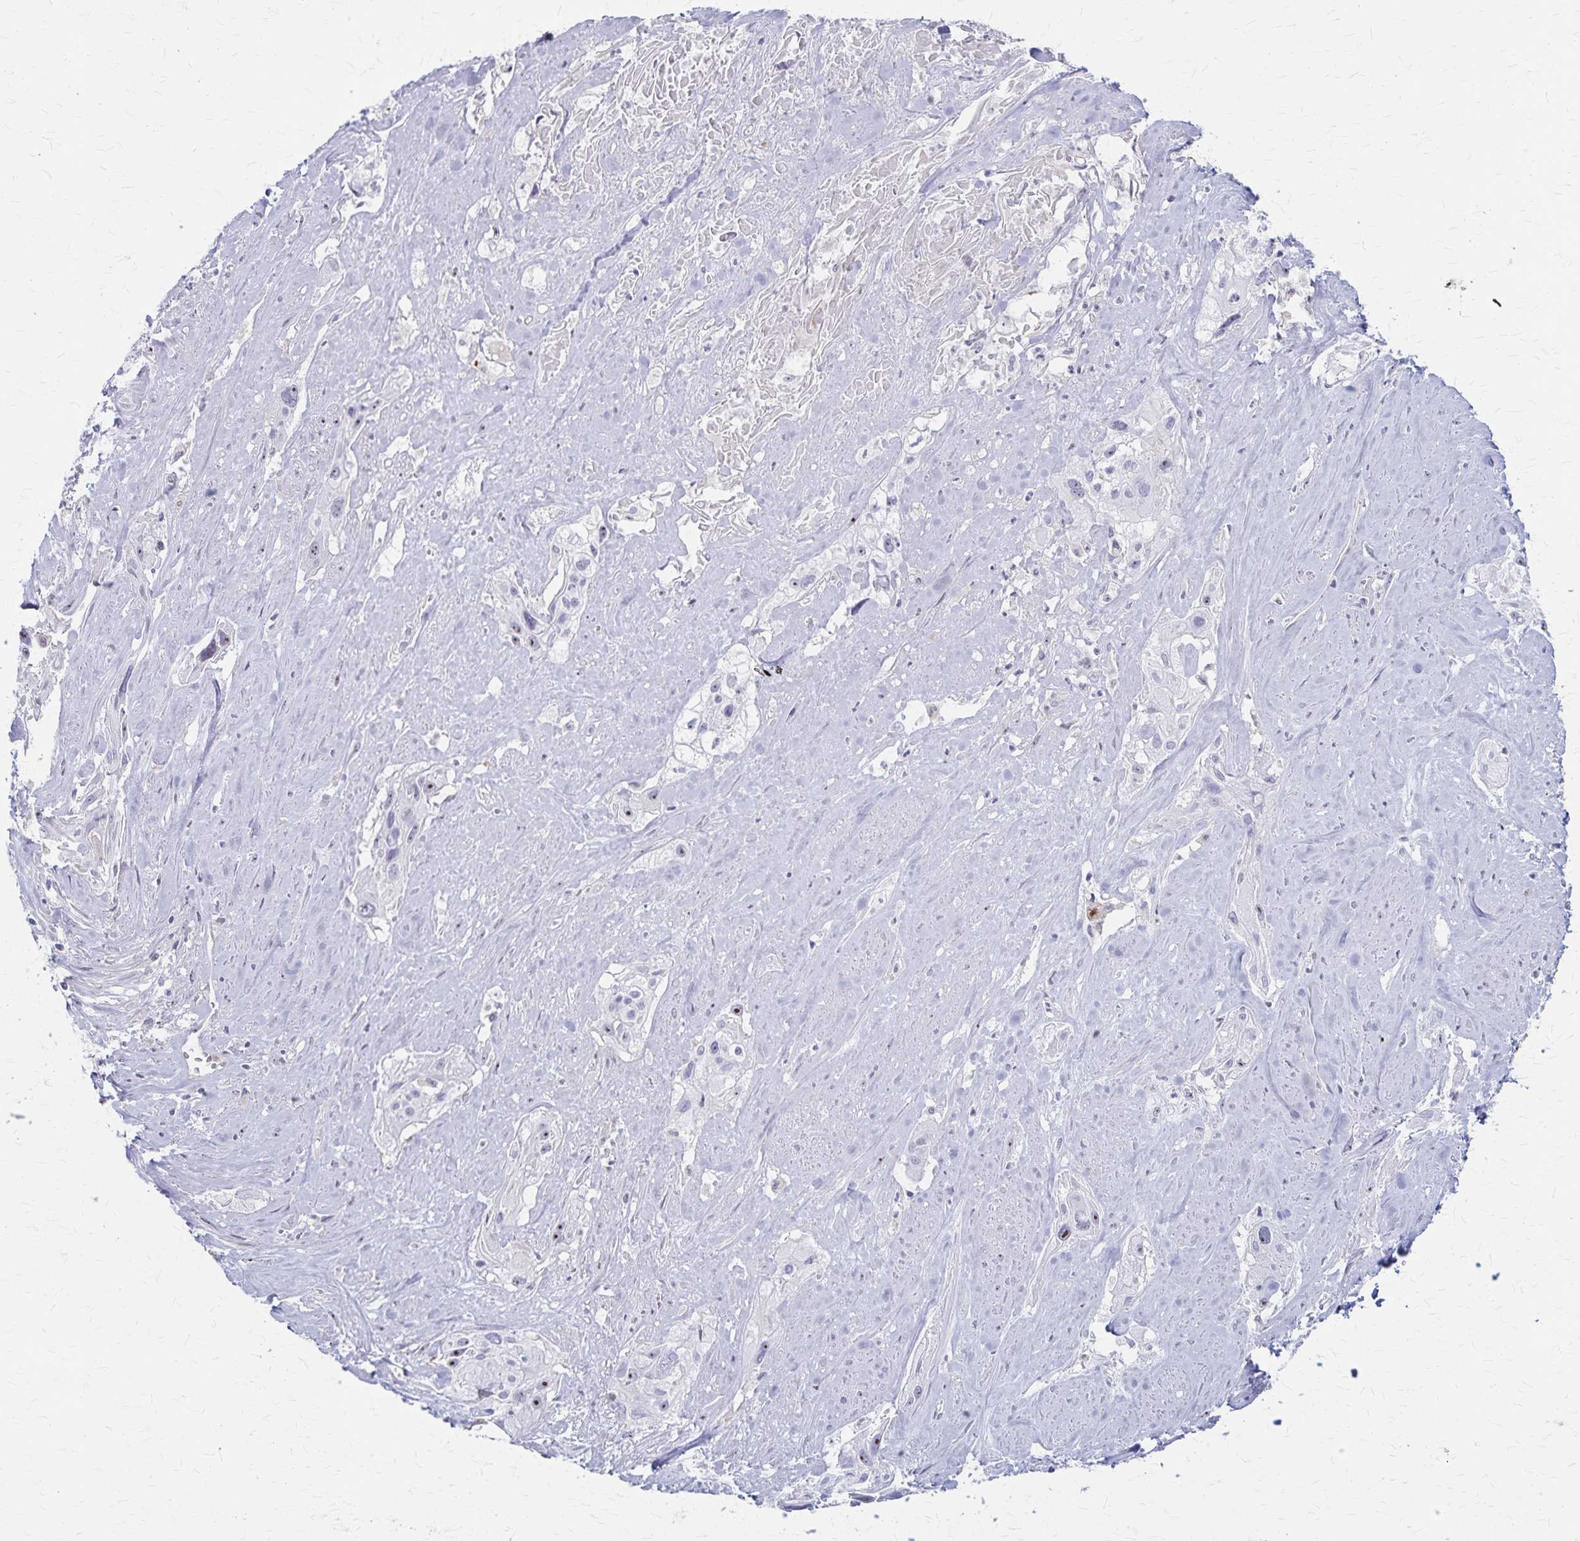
{"staining": {"intensity": "negative", "quantity": "none", "location": "none"}, "tissue": "cervical cancer", "cell_type": "Tumor cells", "image_type": "cancer", "snomed": [{"axis": "morphology", "description": "Squamous cell carcinoma, NOS"}, {"axis": "topography", "description": "Cervix"}], "caption": "This is a micrograph of IHC staining of squamous cell carcinoma (cervical), which shows no expression in tumor cells. (IHC, brightfield microscopy, high magnification).", "gene": "DLK2", "patient": {"sex": "female", "age": 49}}